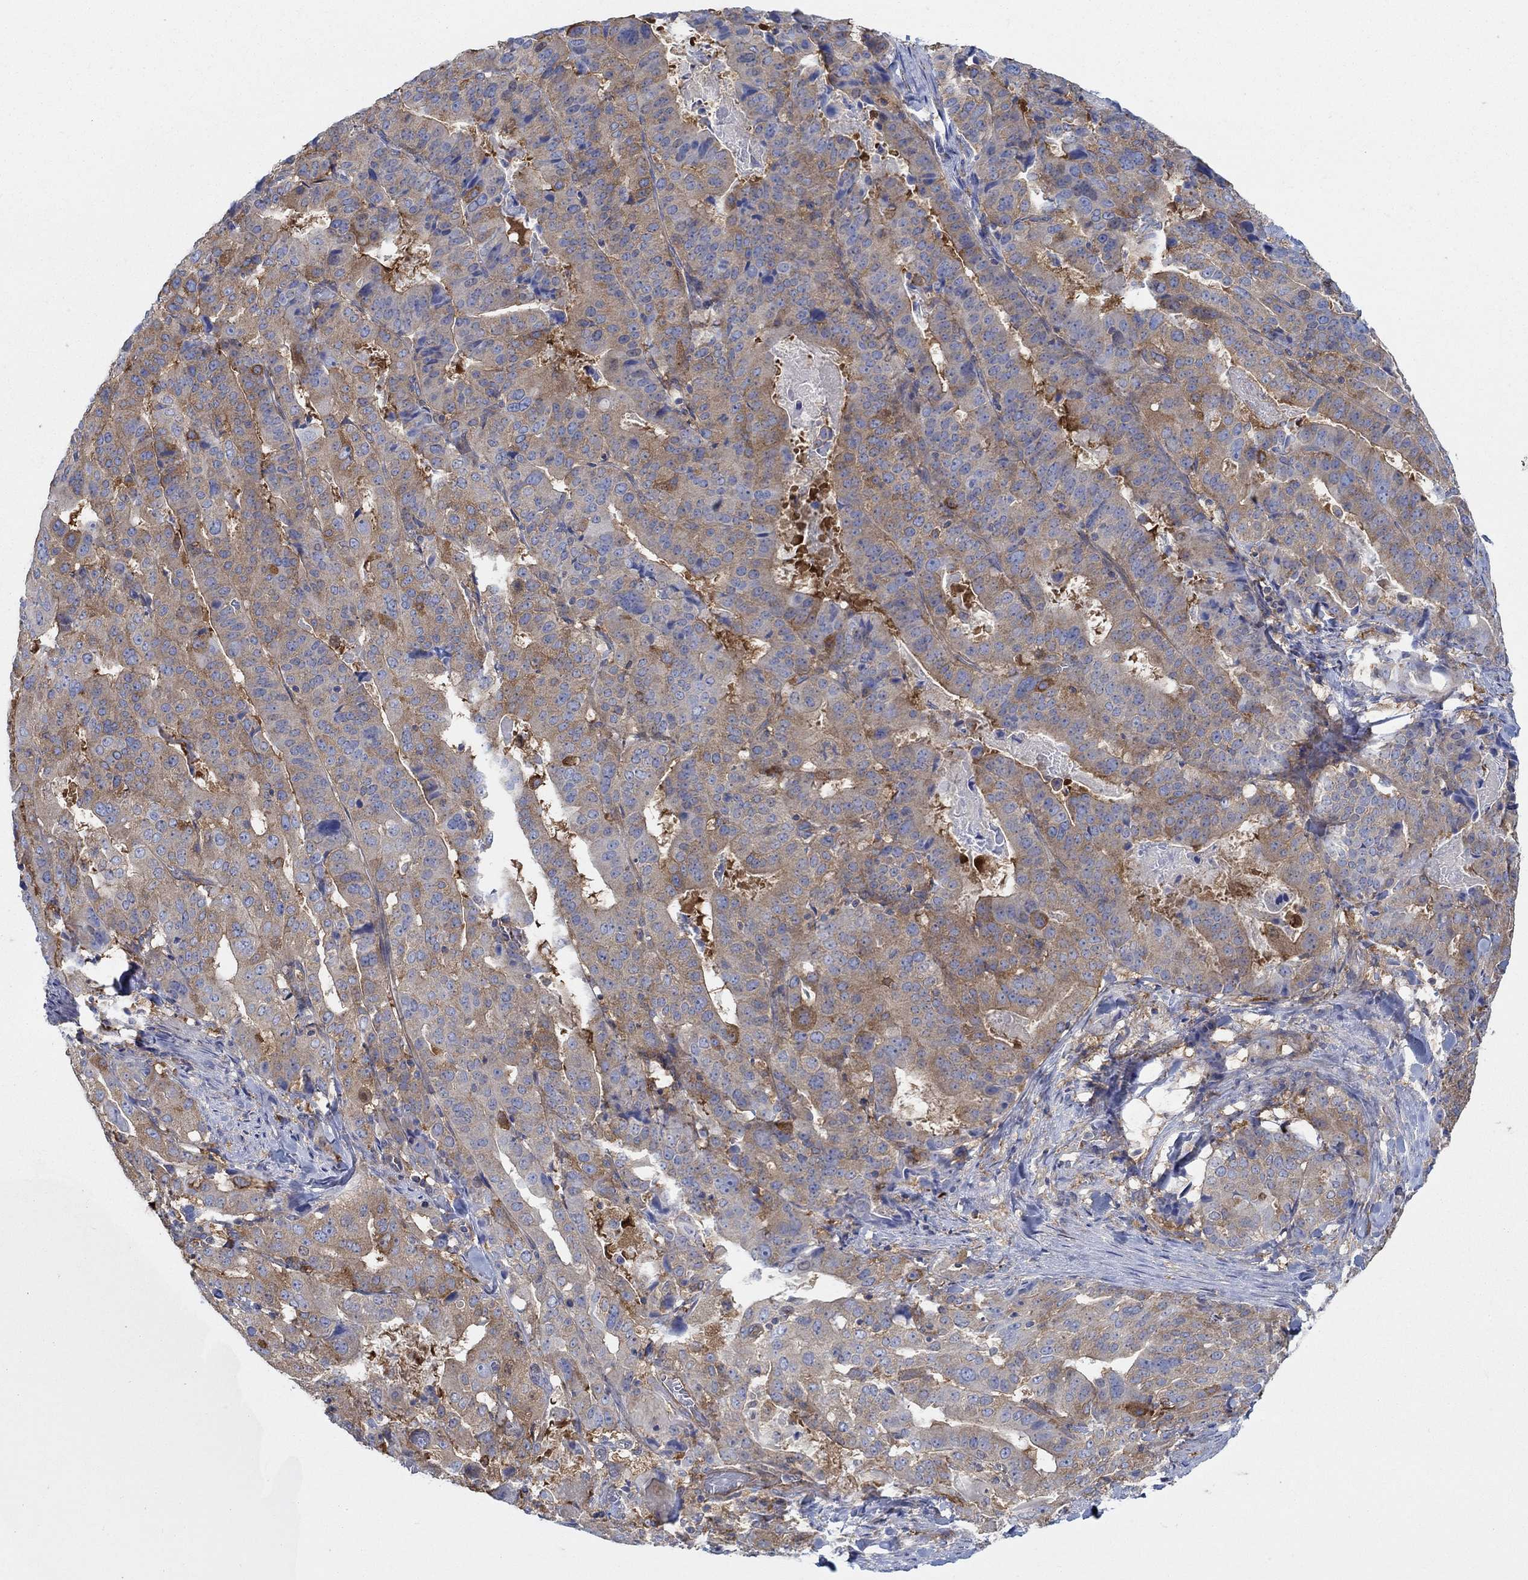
{"staining": {"intensity": "strong", "quantity": "25%-75%", "location": "cytoplasmic/membranous"}, "tissue": "stomach cancer", "cell_type": "Tumor cells", "image_type": "cancer", "snomed": [{"axis": "morphology", "description": "Adenocarcinoma, NOS"}, {"axis": "topography", "description": "Stomach"}], "caption": "Brown immunohistochemical staining in stomach cancer (adenocarcinoma) displays strong cytoplasmic/membranous staining in about 25%-75% of tumor cells.", "gene": "SPAG9", "patient": {"sex": "male", "age": 48}}